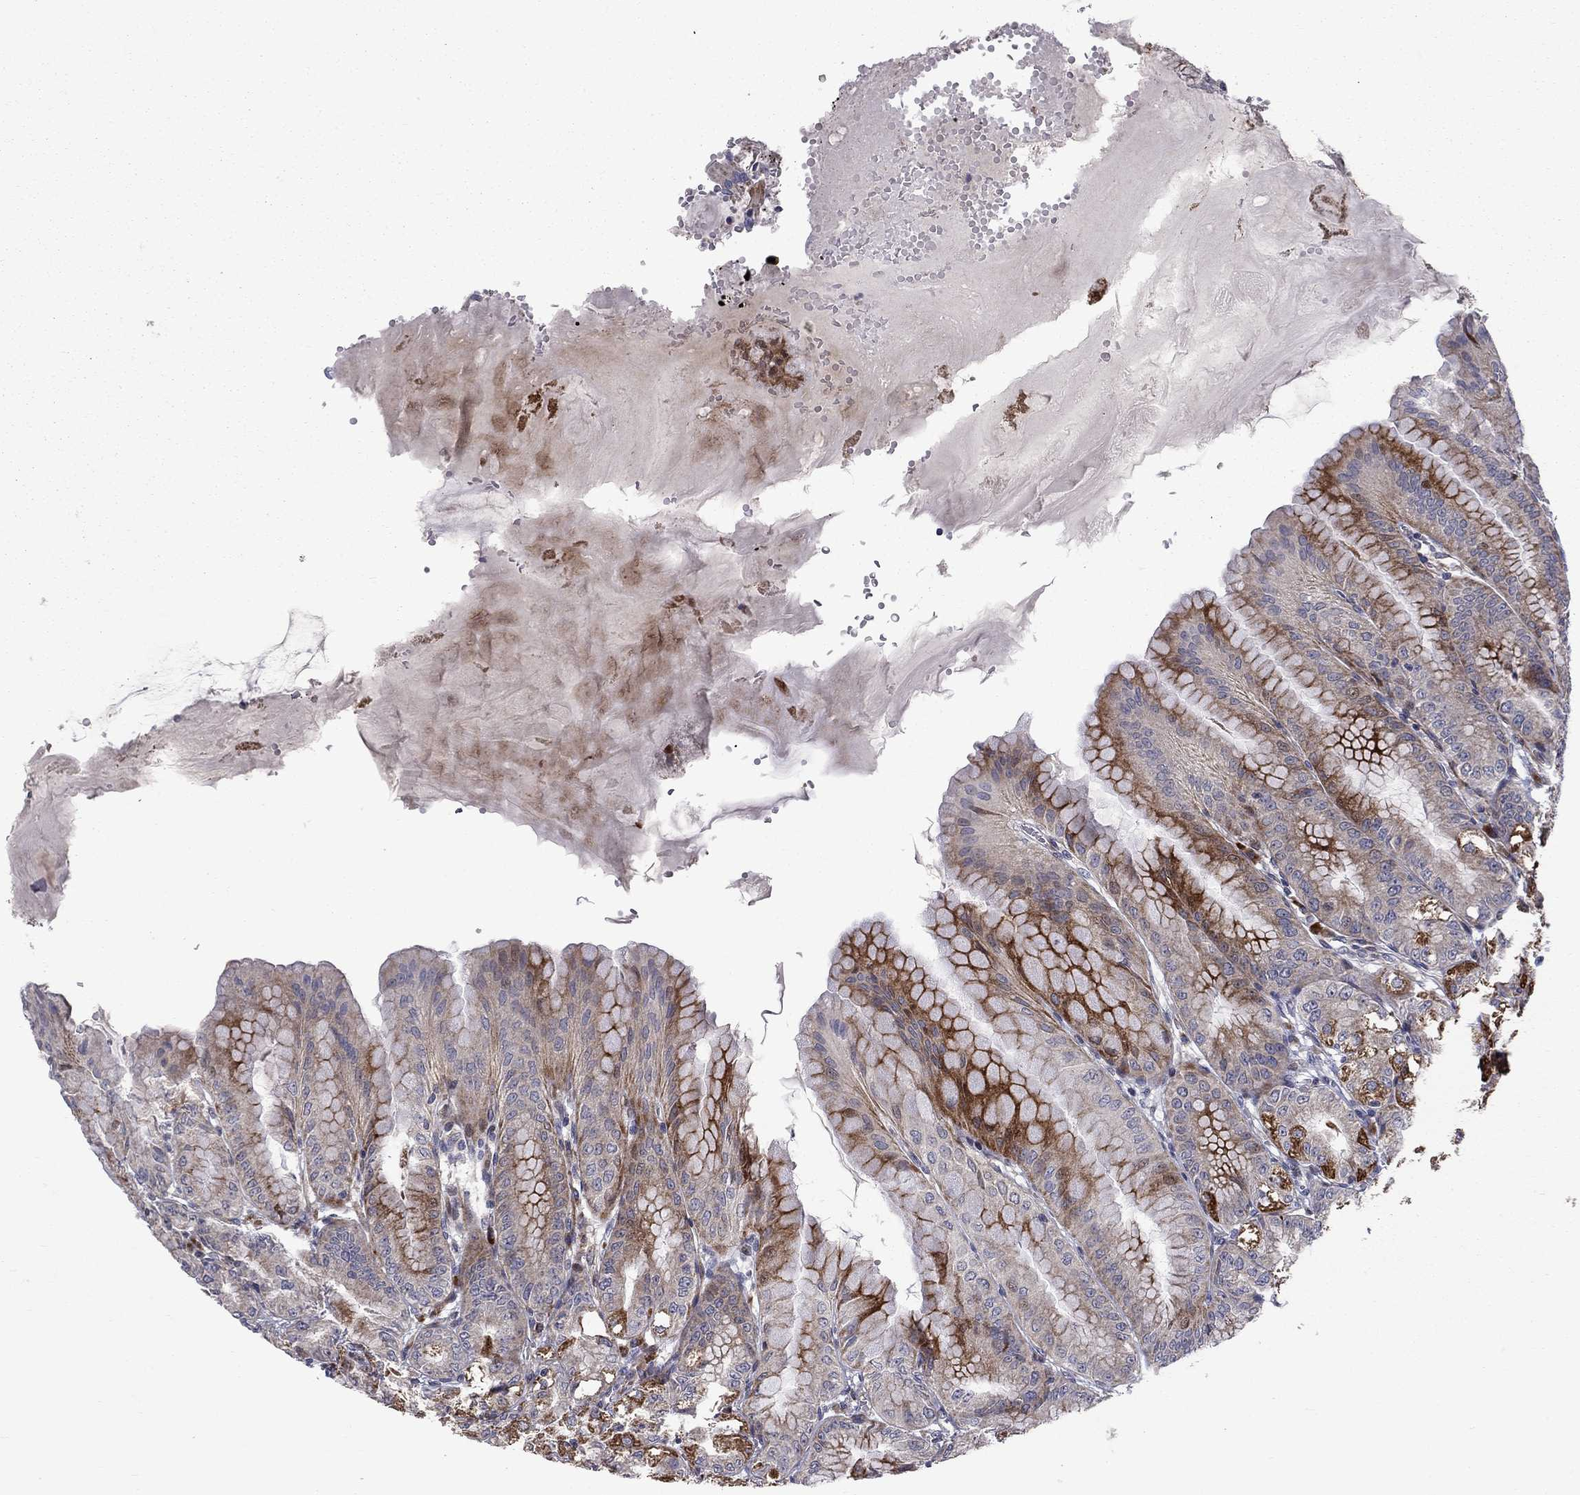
{"staining": {"intensity": "strong", "quantity": "<25%", "location": "cytoplasmic/membranous"}, "tissue": "stomach", "cell_type": "Glandular cells", "image_type": "normal", "snomed": [{"axis": "morphology", "description": "Normal tissue, NOS"}, {"axis": "topography", "description": "Stomach"}], "caption": "Immunohistochemical staining of normal human stomach exhibits <25% levels of strong cytoplasmic/membranous protein positivity in about <25% of glandular cells. (DAB (3,3'-diaminobenzidine) IHC, brown staining for protein, blue staining for nuclei).", "gene": "MIOS", "patient": {"sex": "male", "age": 71}}